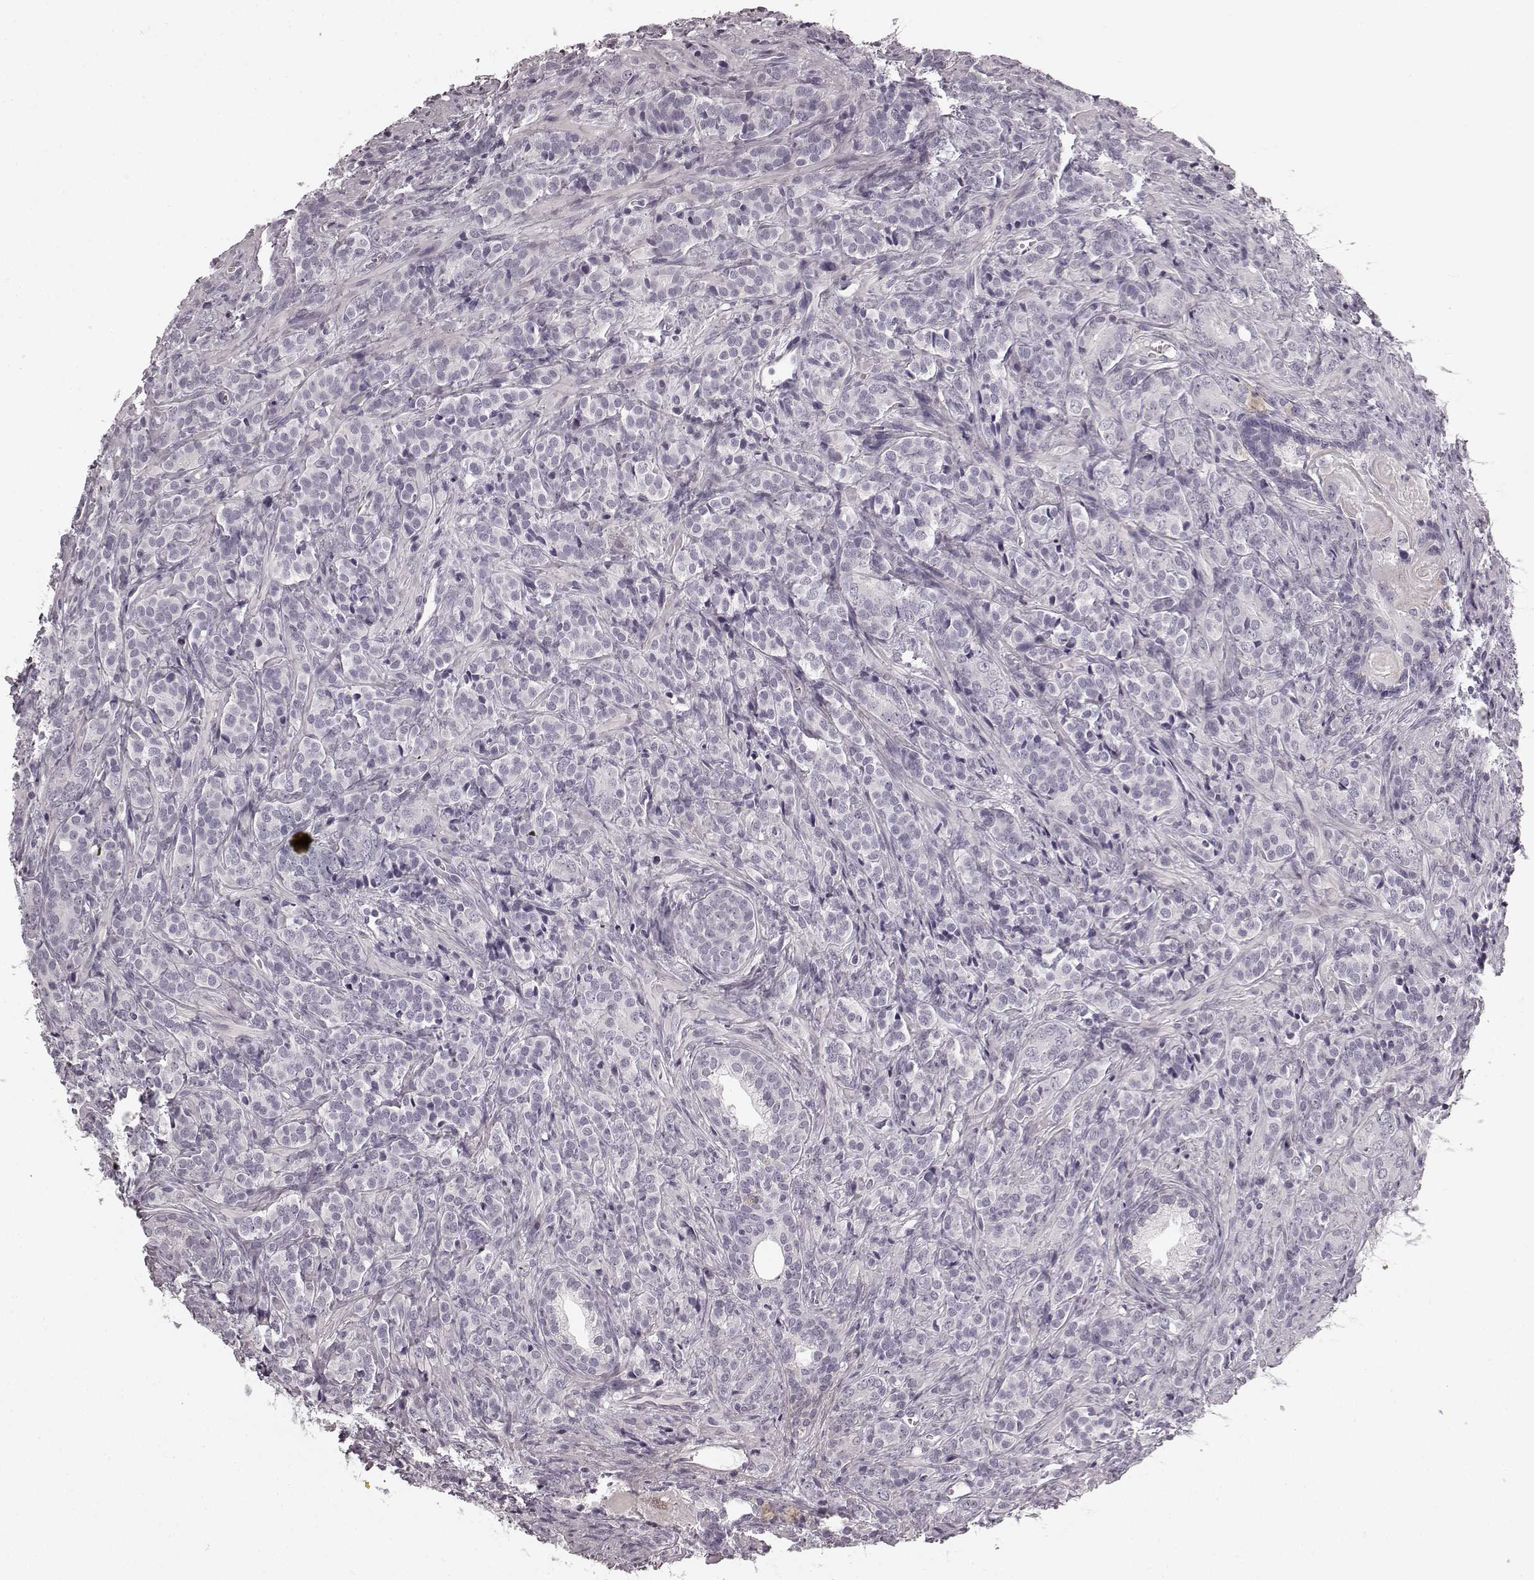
{"staining": {"intensity": "negative", "quantity": "none", "location": "none"}, "tissue": "prostate cancer", "cell_type": "Tumor cells", "image_type": "cancer", "snomed": [{"axis": "morphology", "description": "Adenocarcinoma, High grade"}, {"axis": "topography", "description": "Prostate"}], "caption": "Micrograph shows no protein expression in tumor cells of prostate high-grade adenocarcinoma tissue.", "gene": "TMPRSS15", "patient": {"sex": "male", "age": 84}}